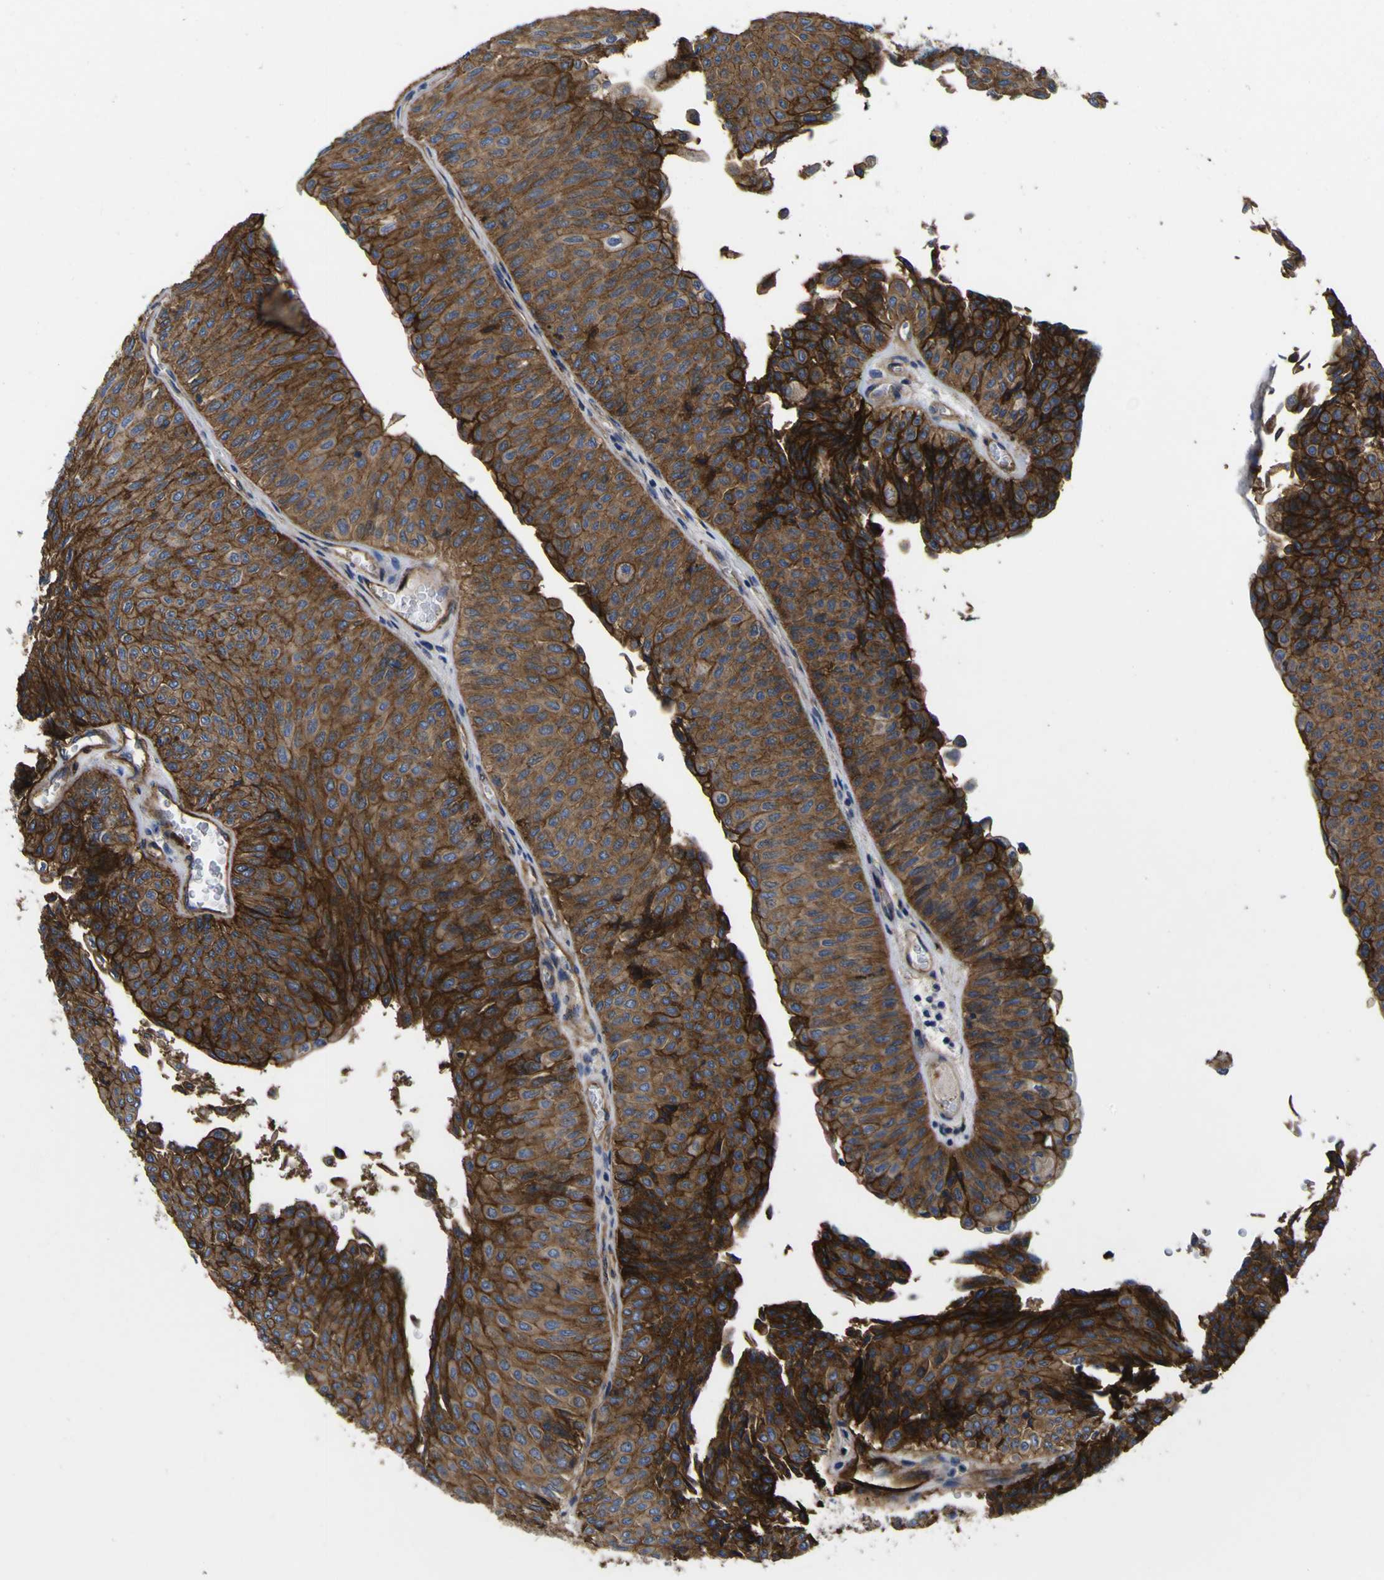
{"staining": {"intensity": "moderate", "quantity": ">75%", "location": "cytoplasmic/membranous"}, "tissue": "urothelial cancer", "cell_type": "Tumor cells", "image_type": "cancer", "snomed": [{"axis": "morphology", "description": "Urothelial carcinoma, Low grade"}, {"axis": "topography", "description": "Urinary bladder"}], "caption": "Human urothelial carcinoma (low-grade) stained for a protein (brown) reveals moderate cytoplasmic/membranous positive positivity in about >75% of tumor cells.", "gene": "CD151", "patient": {"sex": "male", "age": 78}}